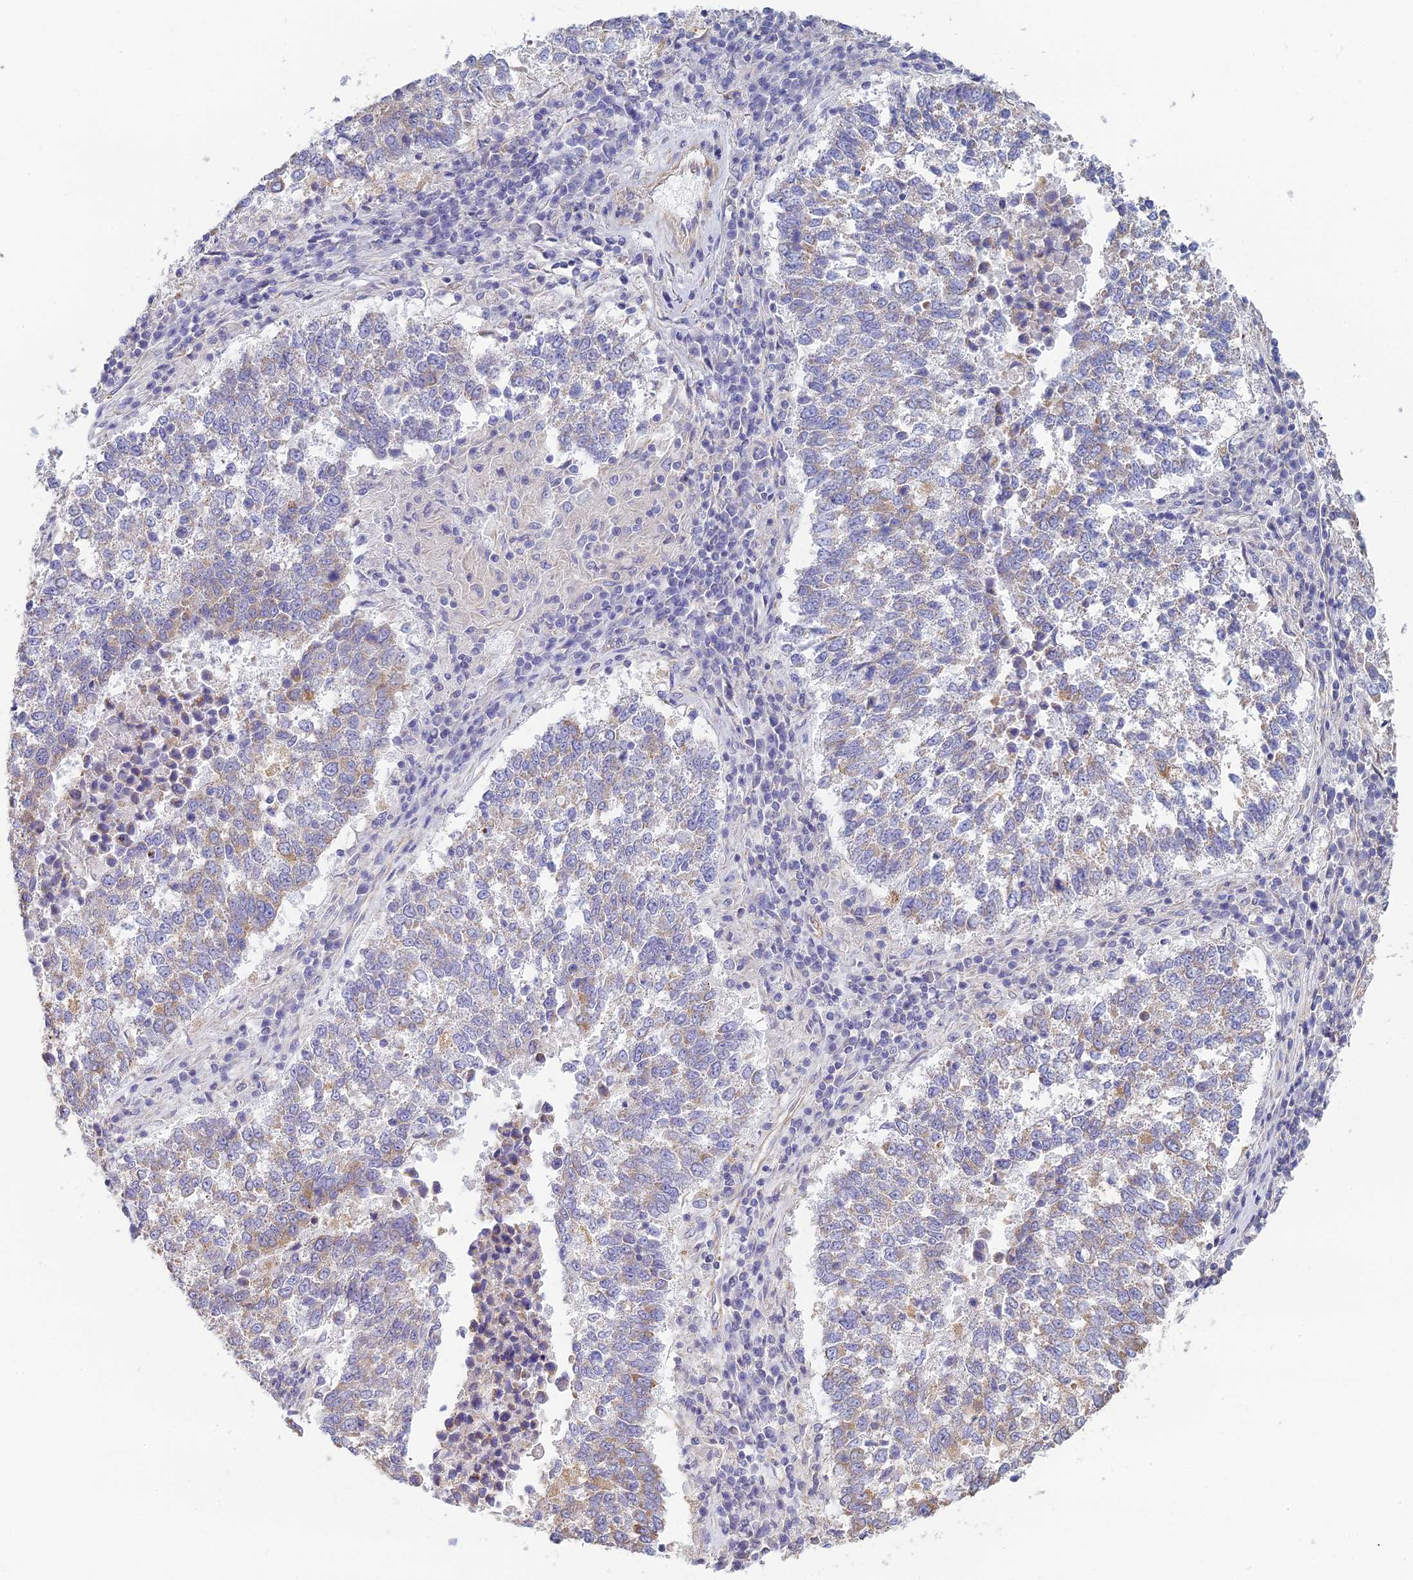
{"staining": {"intensity": "weak", "quantity": "25%-75%", "location": "cytoplasmic/membranous"}, "tissue": "lung cancer", "cell_type": "Tumor cells", "image_type": "cancer", "snomed": [{"axis": "morphology", "description": "Squamous cell carcinoma, NOS"}, {"axis": "topography", "description": "Lung"}], "caption": "Weak cytoplasmic/membranous staining for a protein is identified in about 25%-75% of tumor cells of squamous cell carcinoma (lung) using immunohistochemistry.", "gene": "PCDHA5", "patient": {"sex": "male", "age": 73}}